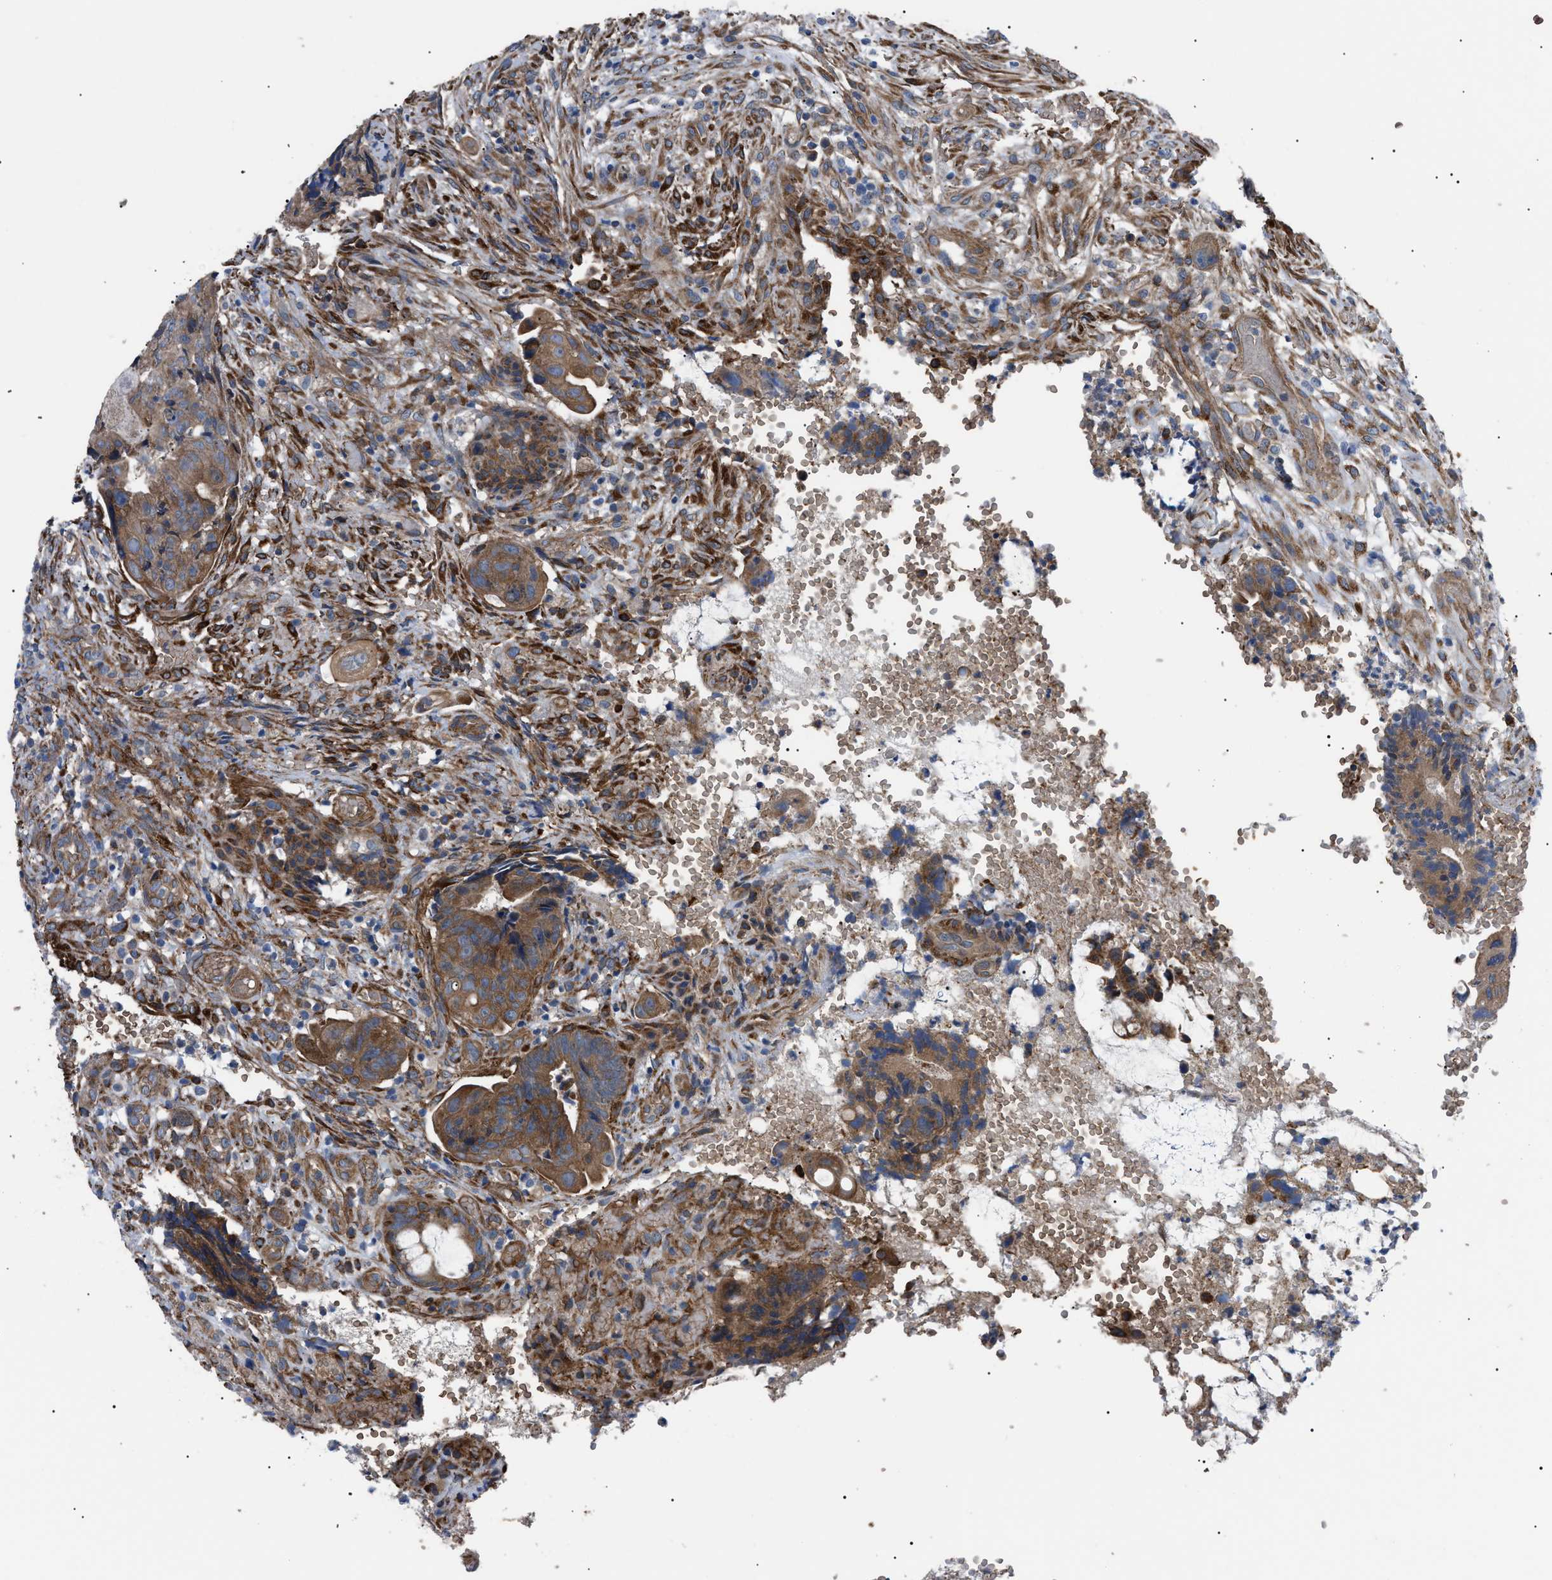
{"staining": {"intensity": "moderate", "quantity": ">75%", "location": "cytoplasmic/membranous"}, "tissue": "colorectal cancer", "cell_type": "Tumor cells", "image_type": "cancer", "snomed": [{"axis": "morphology", "description": "Adenocarcinoma, NOS"}, {"axis": "topography", "description": "Colon"}], "caption": "Protein staining of colorectal adenocarcinoma tissue reveals moderate cytoplasmic/membranous staining in about >75% of tumor cells.", "gene": "MYO10", "patient": {"sex": "female", "age": 57}}